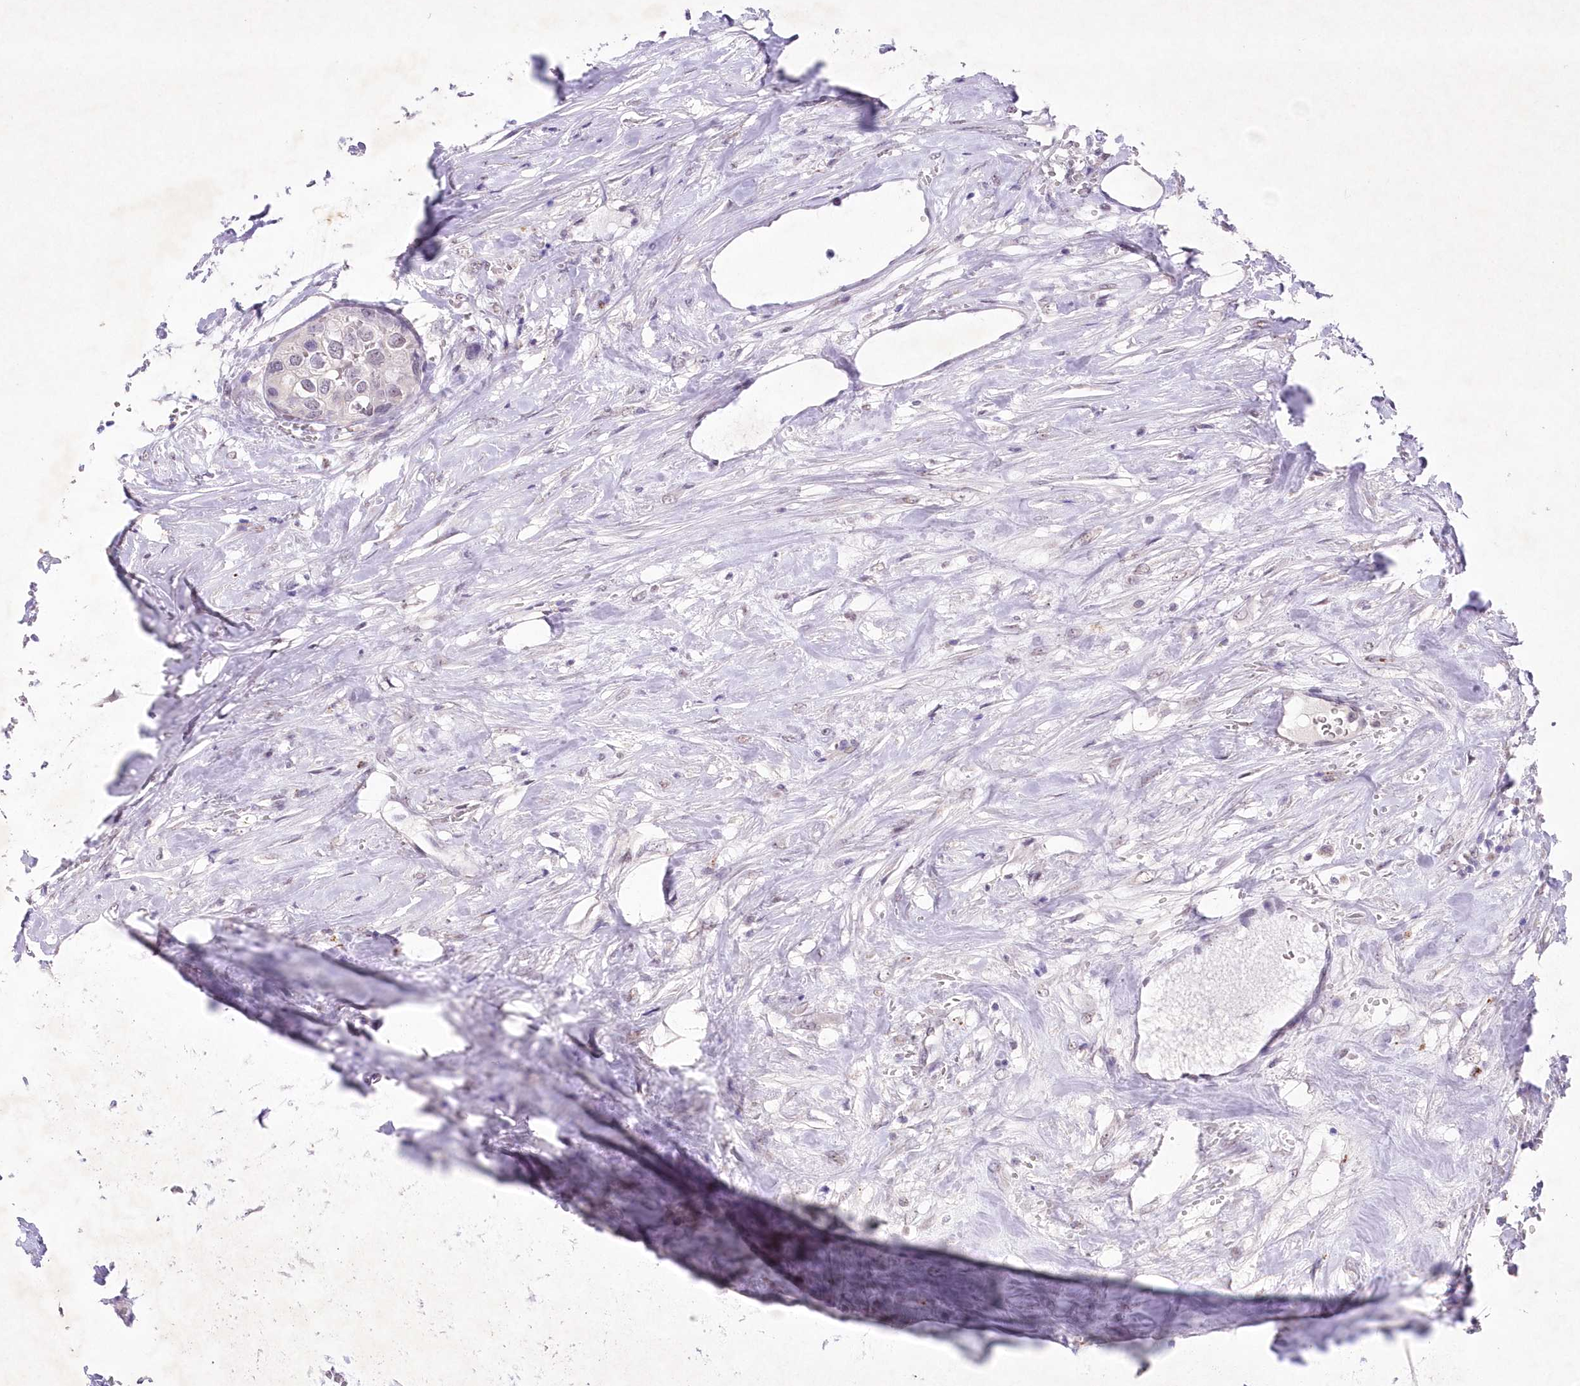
{"staining": {"intensity": "negative", "quantity": "none", "location": "none"}, "tissue": "urothelial cancer", "cell_type": "Tumor cells", "image_type": "cancer", "snomed": [{"axis": "morphology", "description": "Urothelial carcinoma, High grade"}, {"axis": "topography", "description": "Urinary bladder"}], "caption": "This is an immunohistochemistry image of human urothelial cancer. There is no positivity in tumor cells.", "gene": "RBM27", "patient": {"sex": "male", "age": 64}}